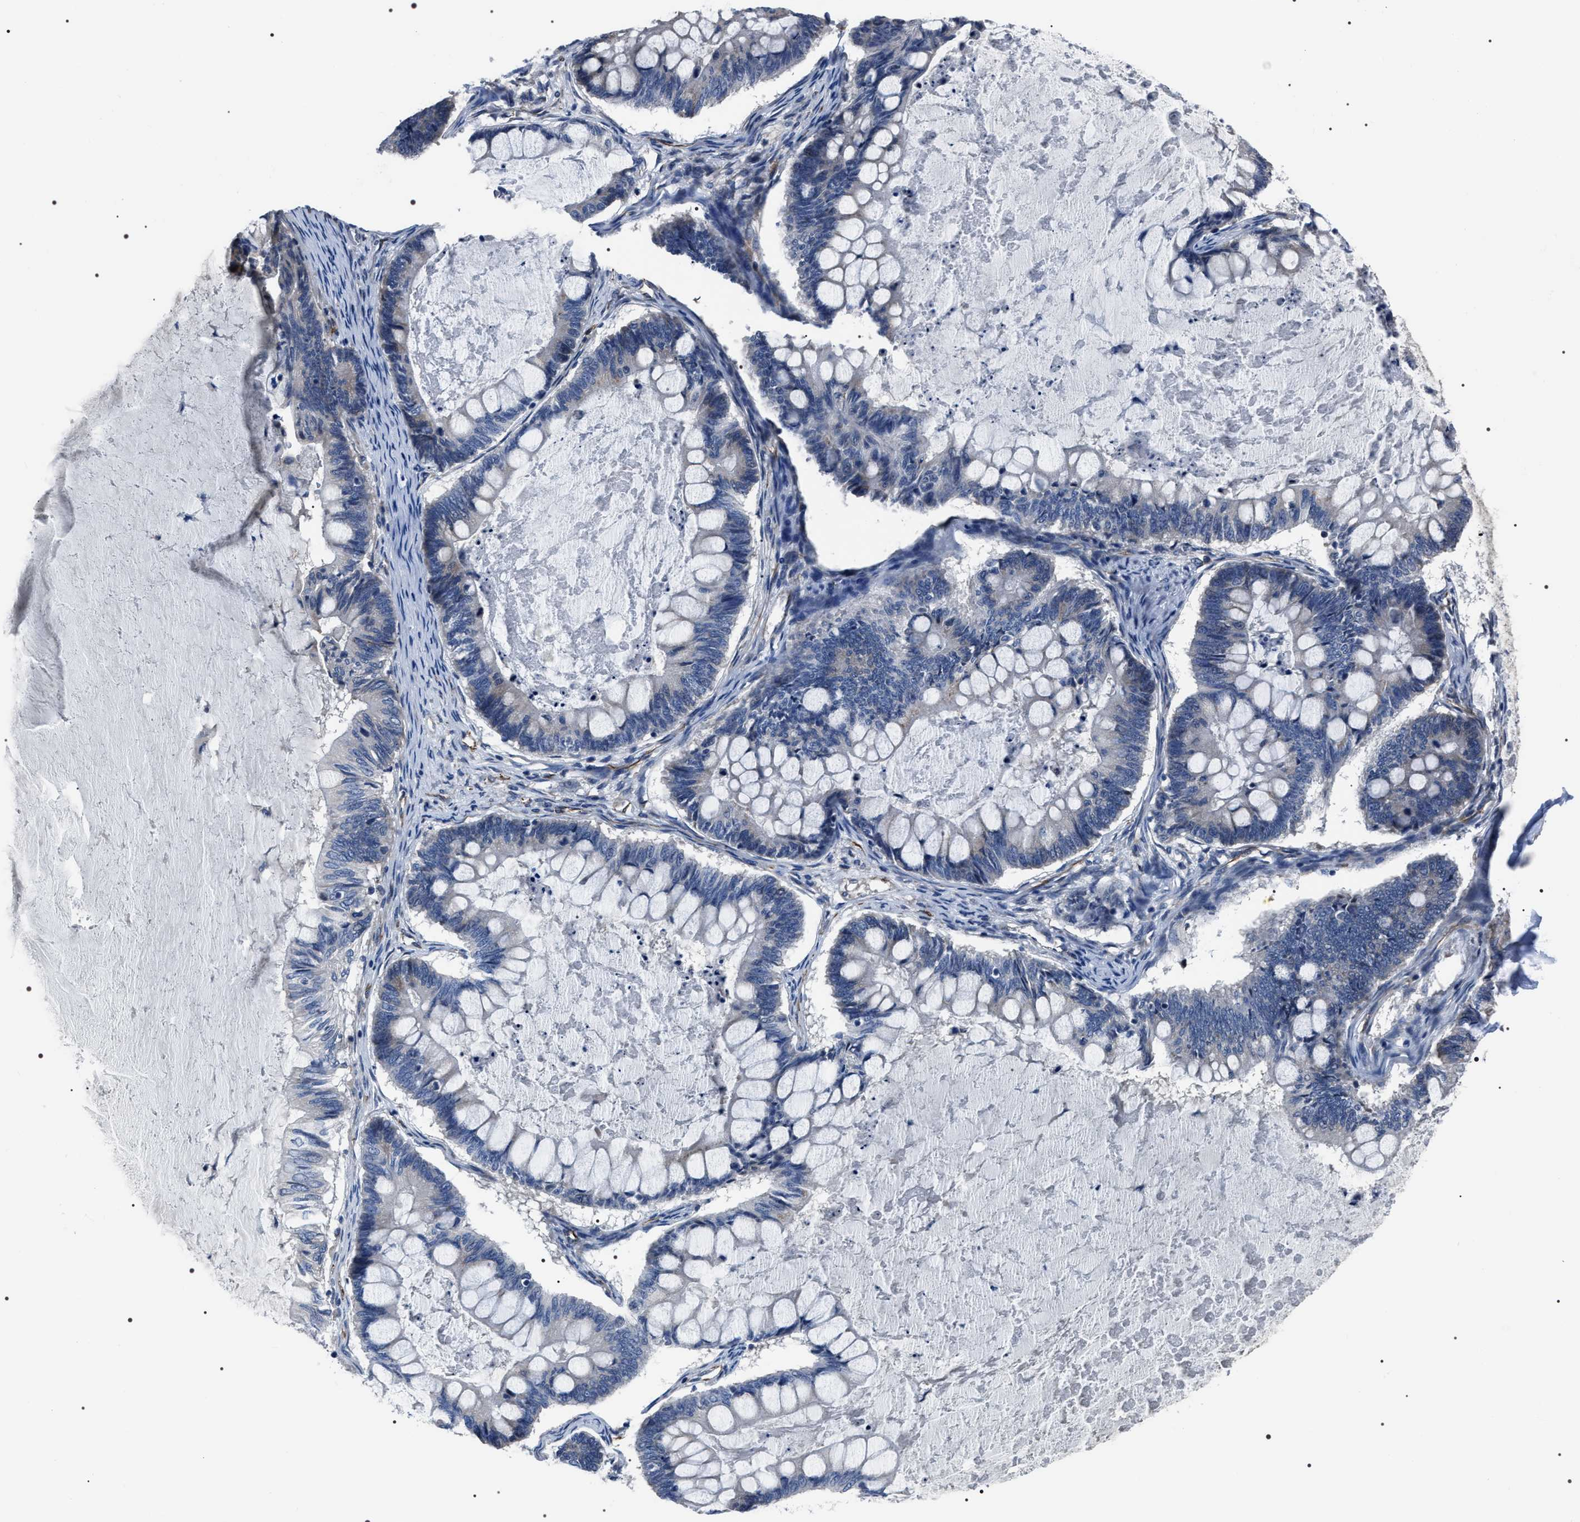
{"staining": {"intensity": "negative", "quantity": "none", "location": "none"}, "tissue": "ovarian cancer", "cell_type": "Tumor cells", "image_type": "cancer", "snomed": [{"axis": "morphology", "description": "Cystadenocarcinoma, mucinous, NOS"}, {"axis": "topography", "description": "Ovary"}], "caption": "High power microscopy image of an IHC micrograph of ovarian mucinous cystadenocarcinoma, revealing no significant staining in tumor cells. (Brightfield microscopy of DAB IHC at high magnification).", "gene": "PKD1L1", "patient": {"sex": "female", "age": 61}}